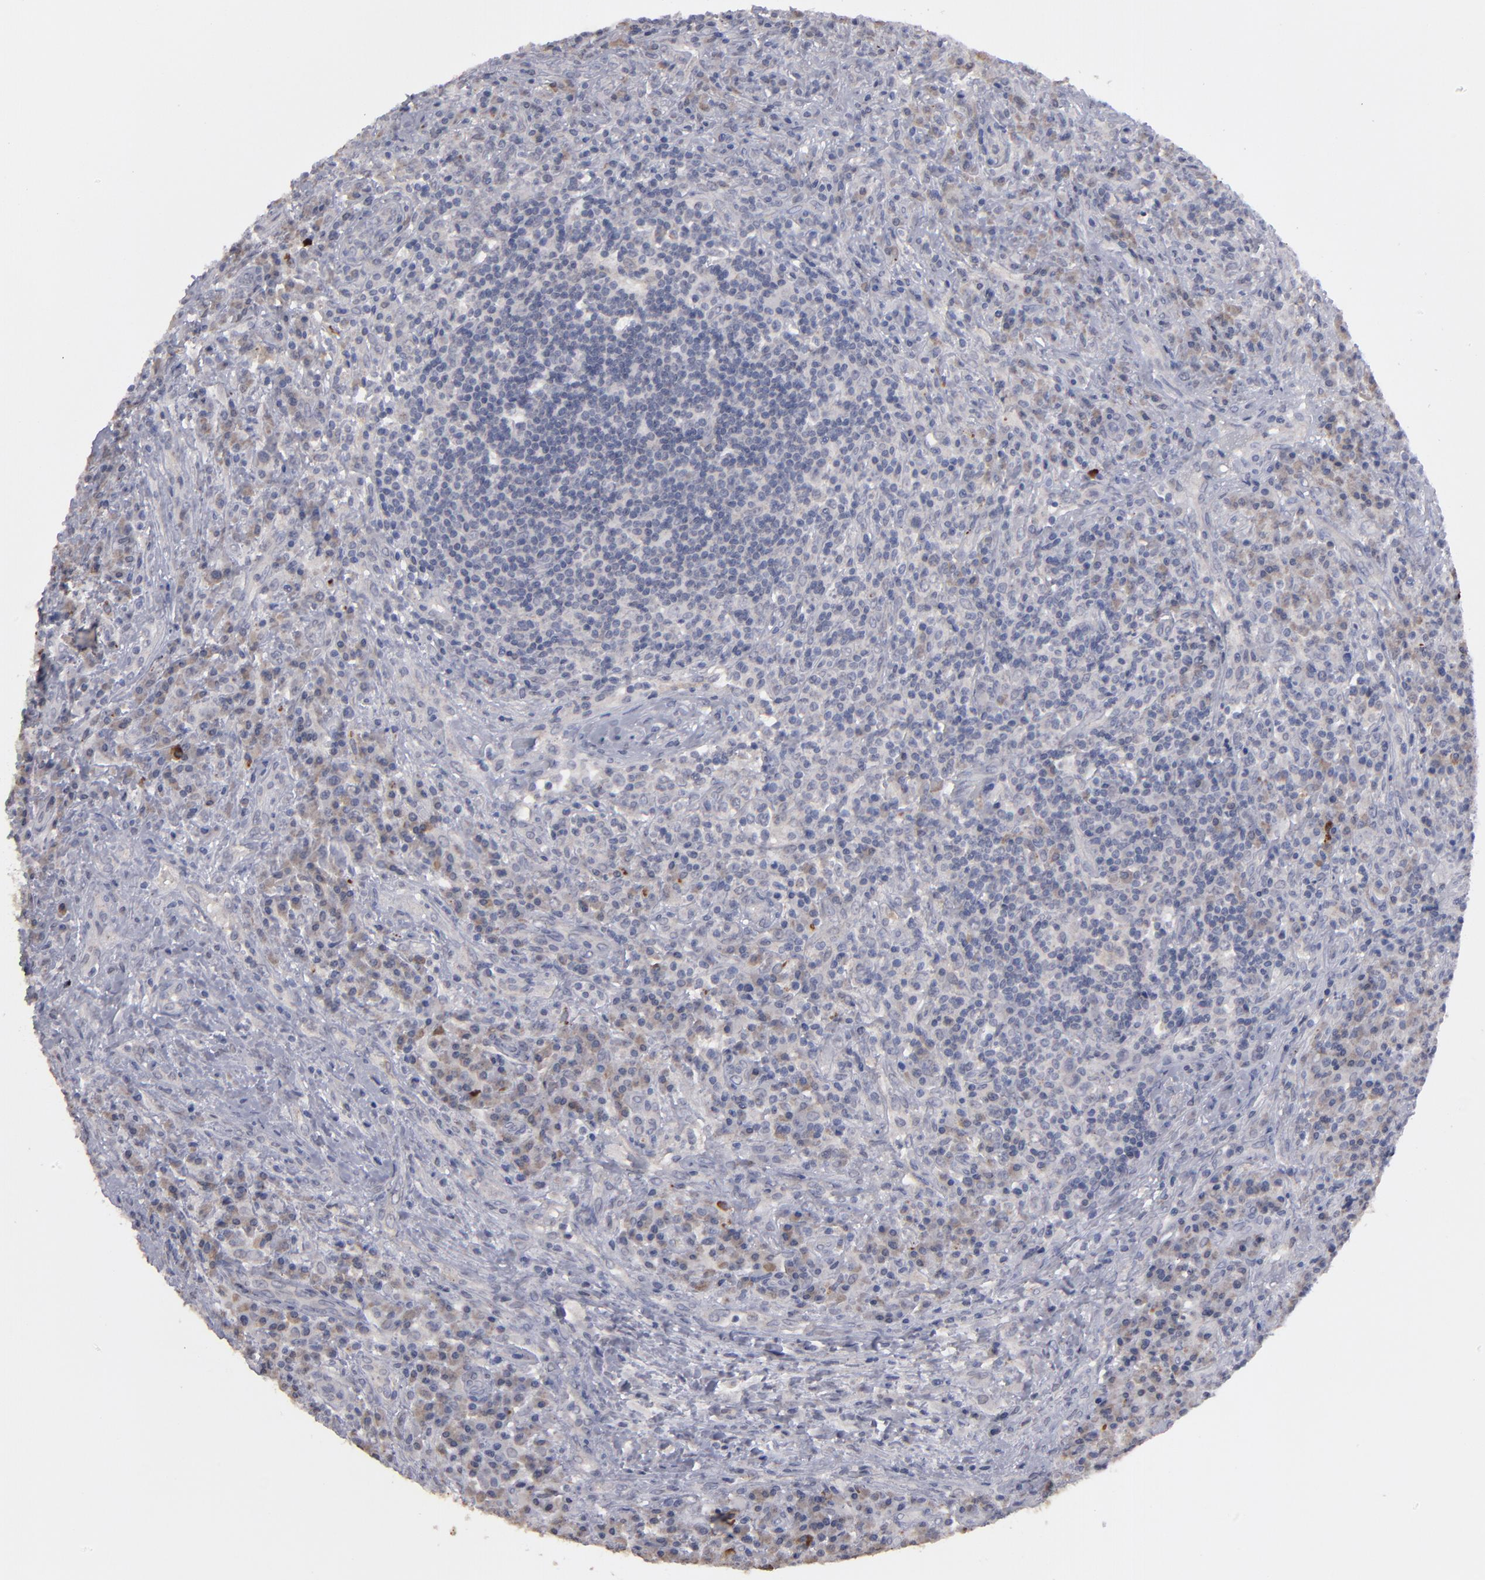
{"staining": {"intensity": "negative", "quantity": "none", "location": "none"}, "tissue": "lymphoma", "cell_type": "Tumor cells", "image_type": "cancer", "snomed": [{"axis": "morphology", "description": "Hodgkin's disease, NOS"}, {"axis": "topography", "description": "Lymph node"}], "caption": "The immunohistochemistry (IHC) photomicrograph has no significant staining in tumor cells of lymphoma tissue.", "gene": "GPM6B", "patient": {"sex": "female", "age": 25}}